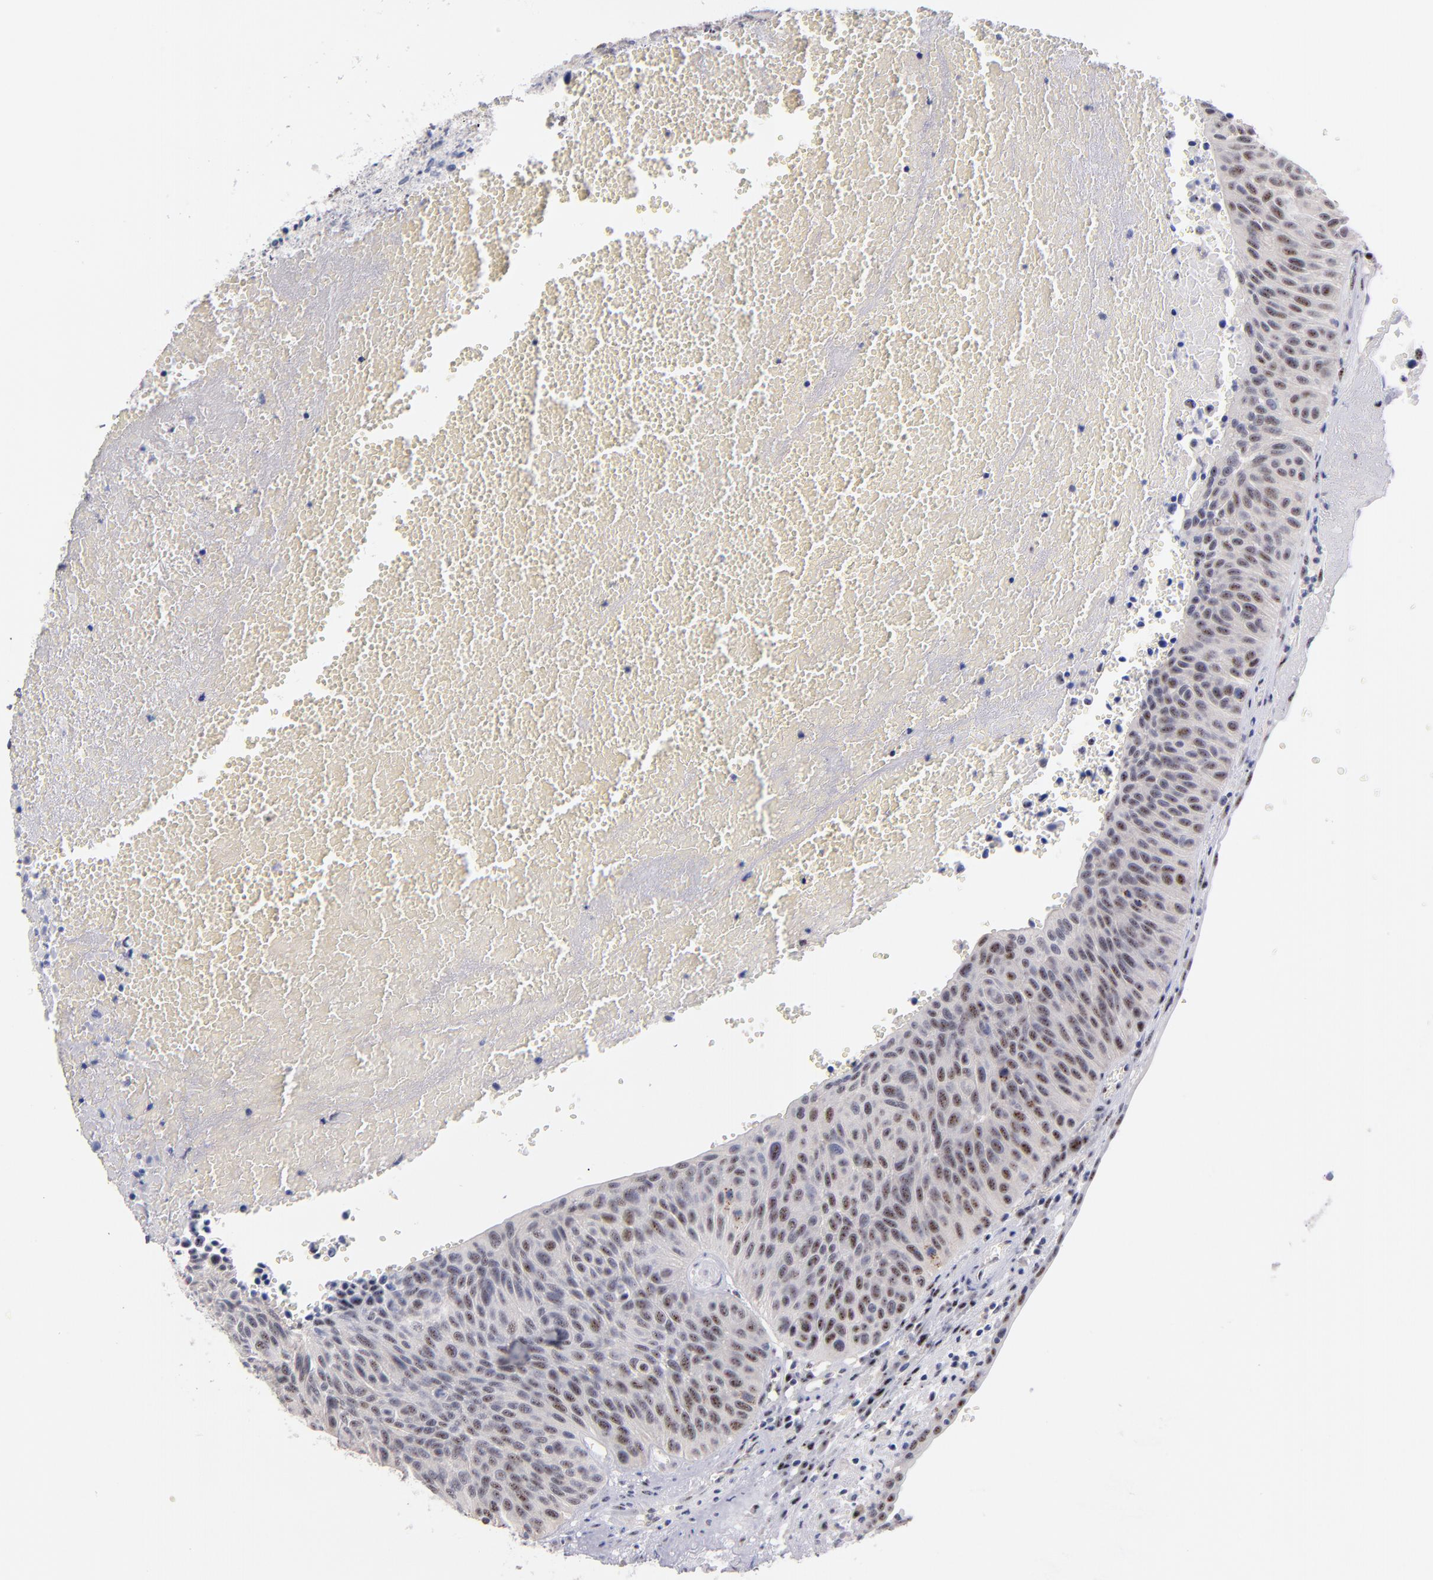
{"staining": {"intensity": "moderate", "quantity": "25%-75%", "location": "nuclear"}, "tissue": "urothelial cancer", "cell_type": "Tumor cells", "image_type": "cancer", "snomed": [{"axis": "morphology", "description": "Urothelial carcinoma, High grade"}, {"axis": "topography", "description": "Urinary bladder"}], "caption": "Brown immunohistochemical staining in urothelial carcinoma (high-grade) exhibits moderate nuclear expression in about 25%-75% of tumor cells.", "gene": "RAF1", "patient": {"sex": "male", "age": 66}}